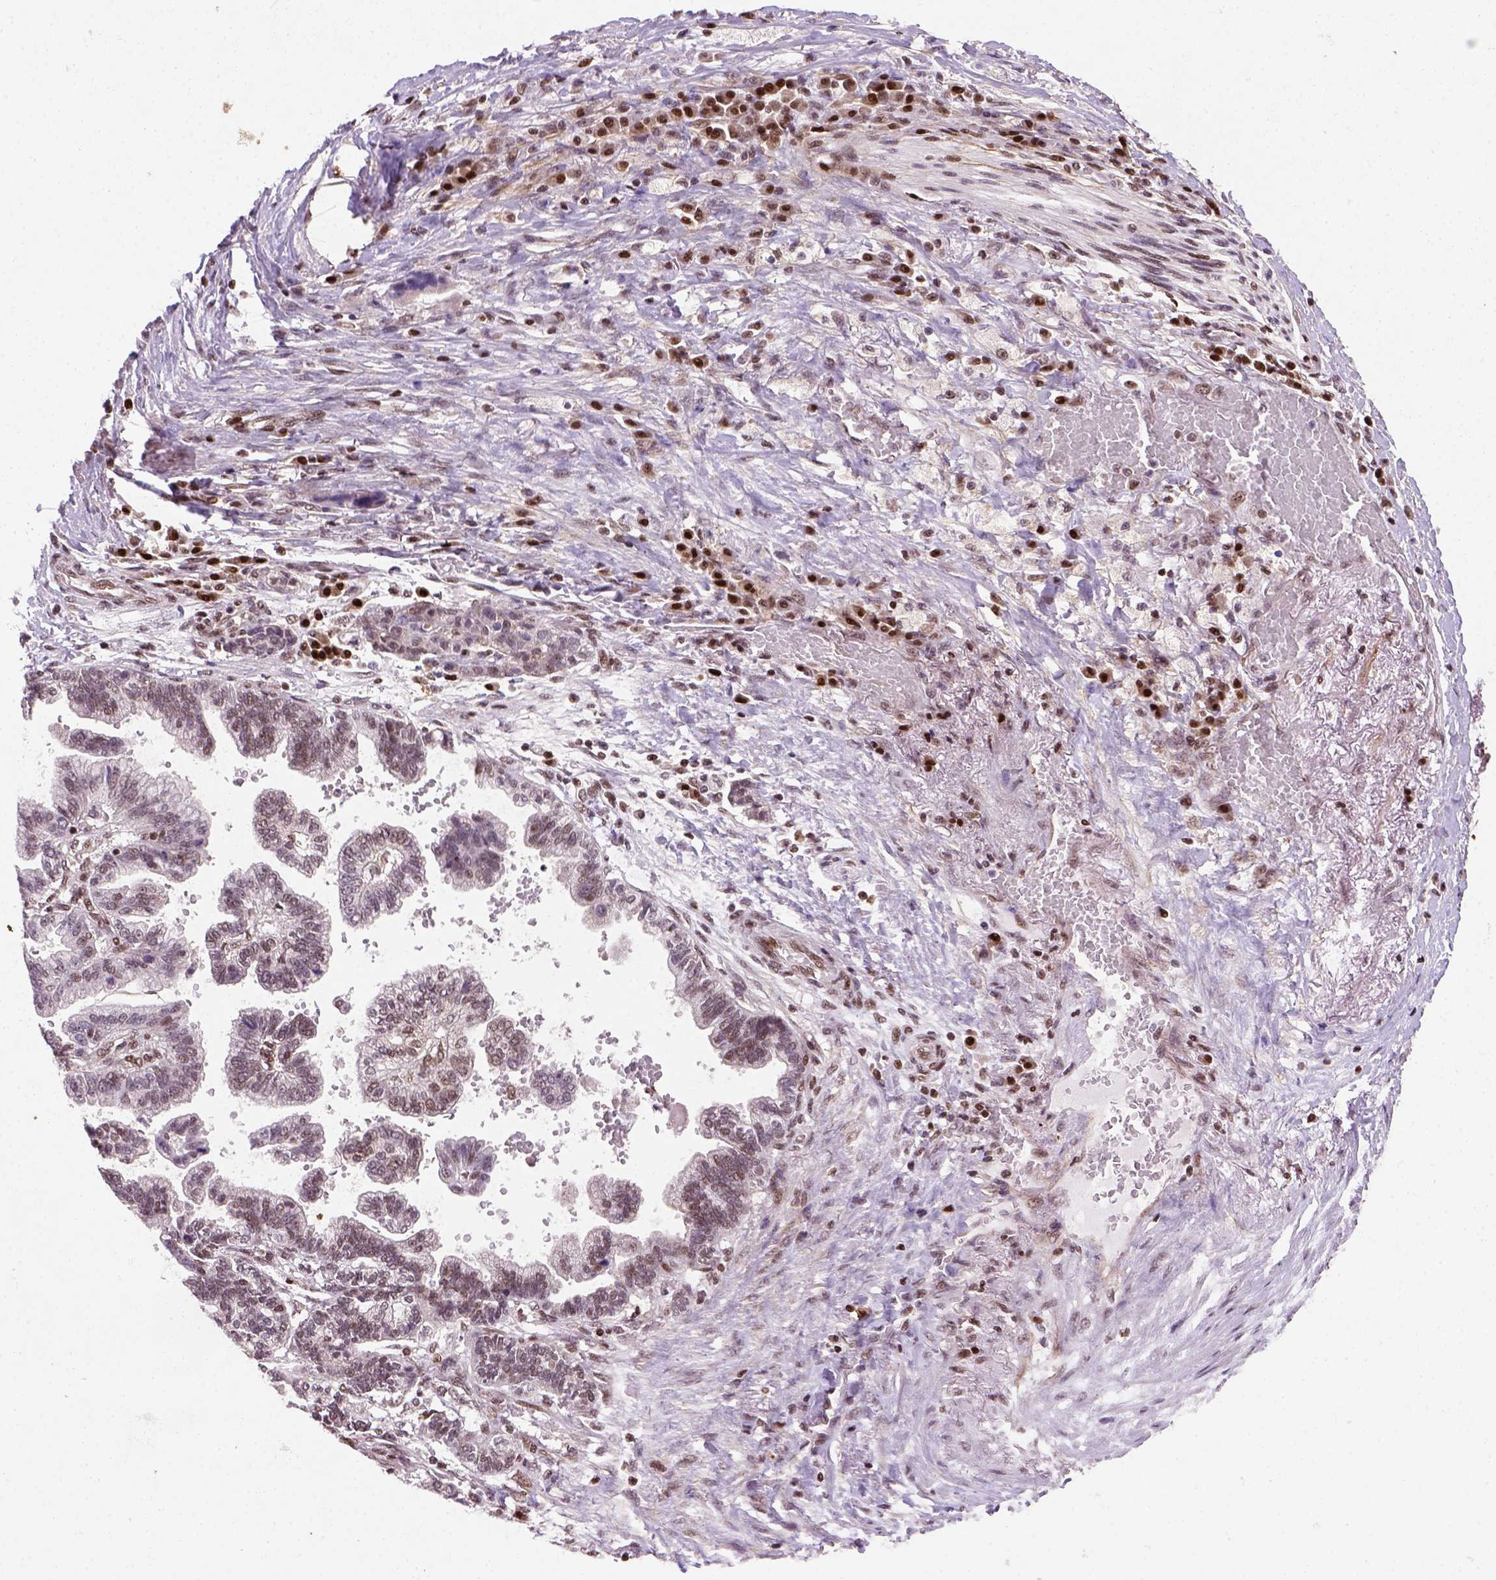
{"staining": {"intensity": "weak", "quantity": "25%-75%", "location": "nuclear"}, "tissue": "stomach cancer", "cell_type": "Tumor cells", "image_type": "cancer", "snomed": [{"axis": "morphology", "description": "Adenocarcinoma, NOS"}, {"axis": "topography", "description": "Stomach"}], "caption": "A high-resolution histopathology image shows IHC staining of stomach adenocarcinoma, which exhibits weak nuclear expression in approximately 25%-75% of tumor cells. The staining was performed using DAB to visualize the protein expression in brown, while the nuclei were stained in blue with hematoxylin (Magnification: 20x).", "gene": "MGMT", "patient": {"sex": "male", "age": 83}}